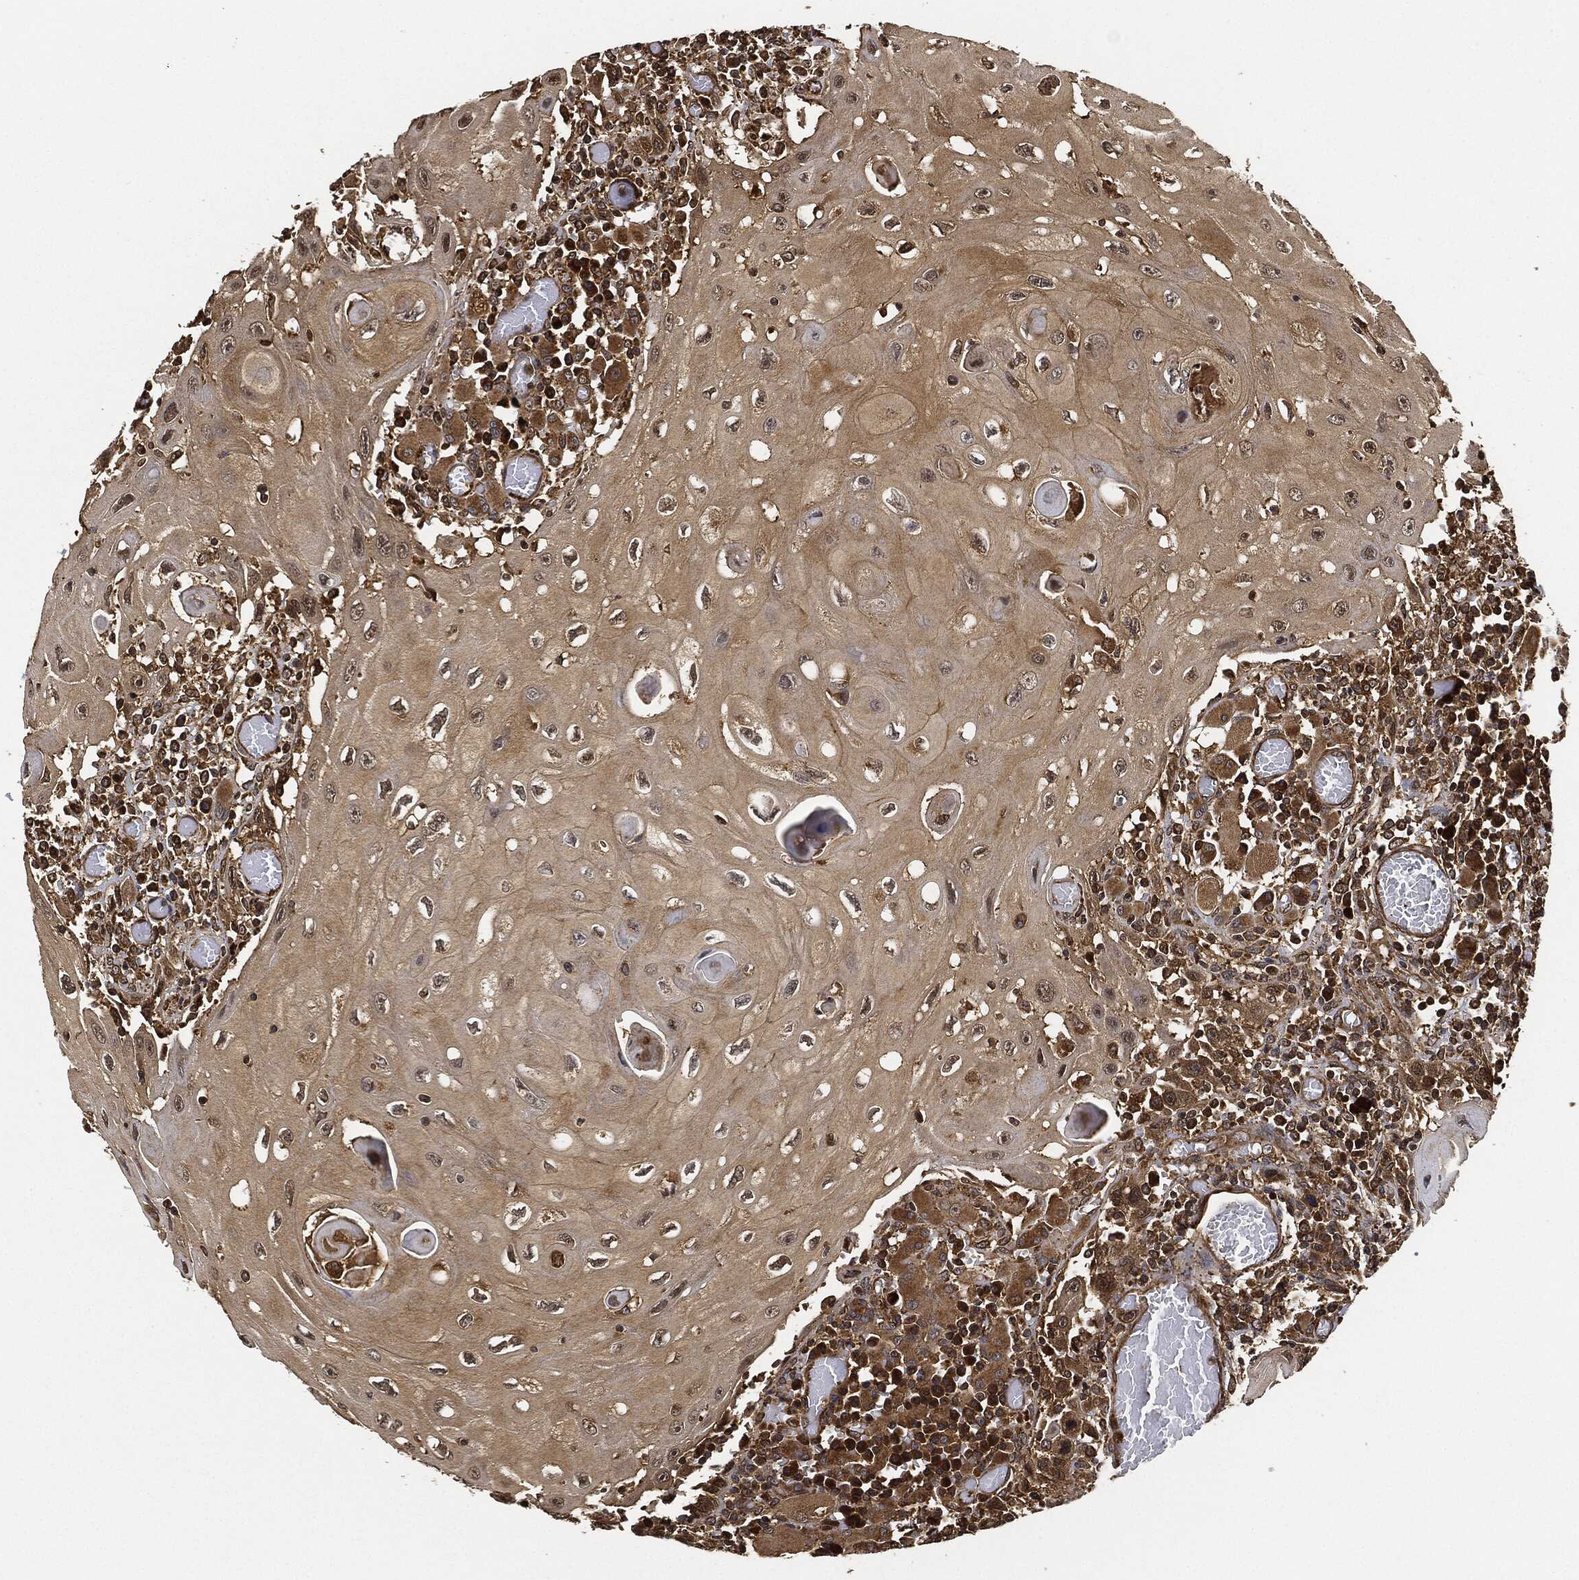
{"staining": {"intensity": "moderate", "quantity": ">75%", "location": "cytoplasmic/membranous"}, "tissue": "head and neck cancer", "cell_type": "Tumor cells", "image_type": "cancer", "snomed": [{"axis": "morphology", "description": "Normal tissue, NOS"}, {"axis": "morphology", "description": "Squamous cell carcinoma, NOS"}, {"axis": "topography", "description": "Oral tissue"}, {"axis": "topography", "description": "Head-Neck"}], "caption": "Squamous cell carcinoma (head and neck) stained with a brown dye displays moderate cytoplasmic/membranous positive staining in approximately >75% of tumor cells.", "gene": "CEP290", "patient": {"sex": "male", "age": 71}}